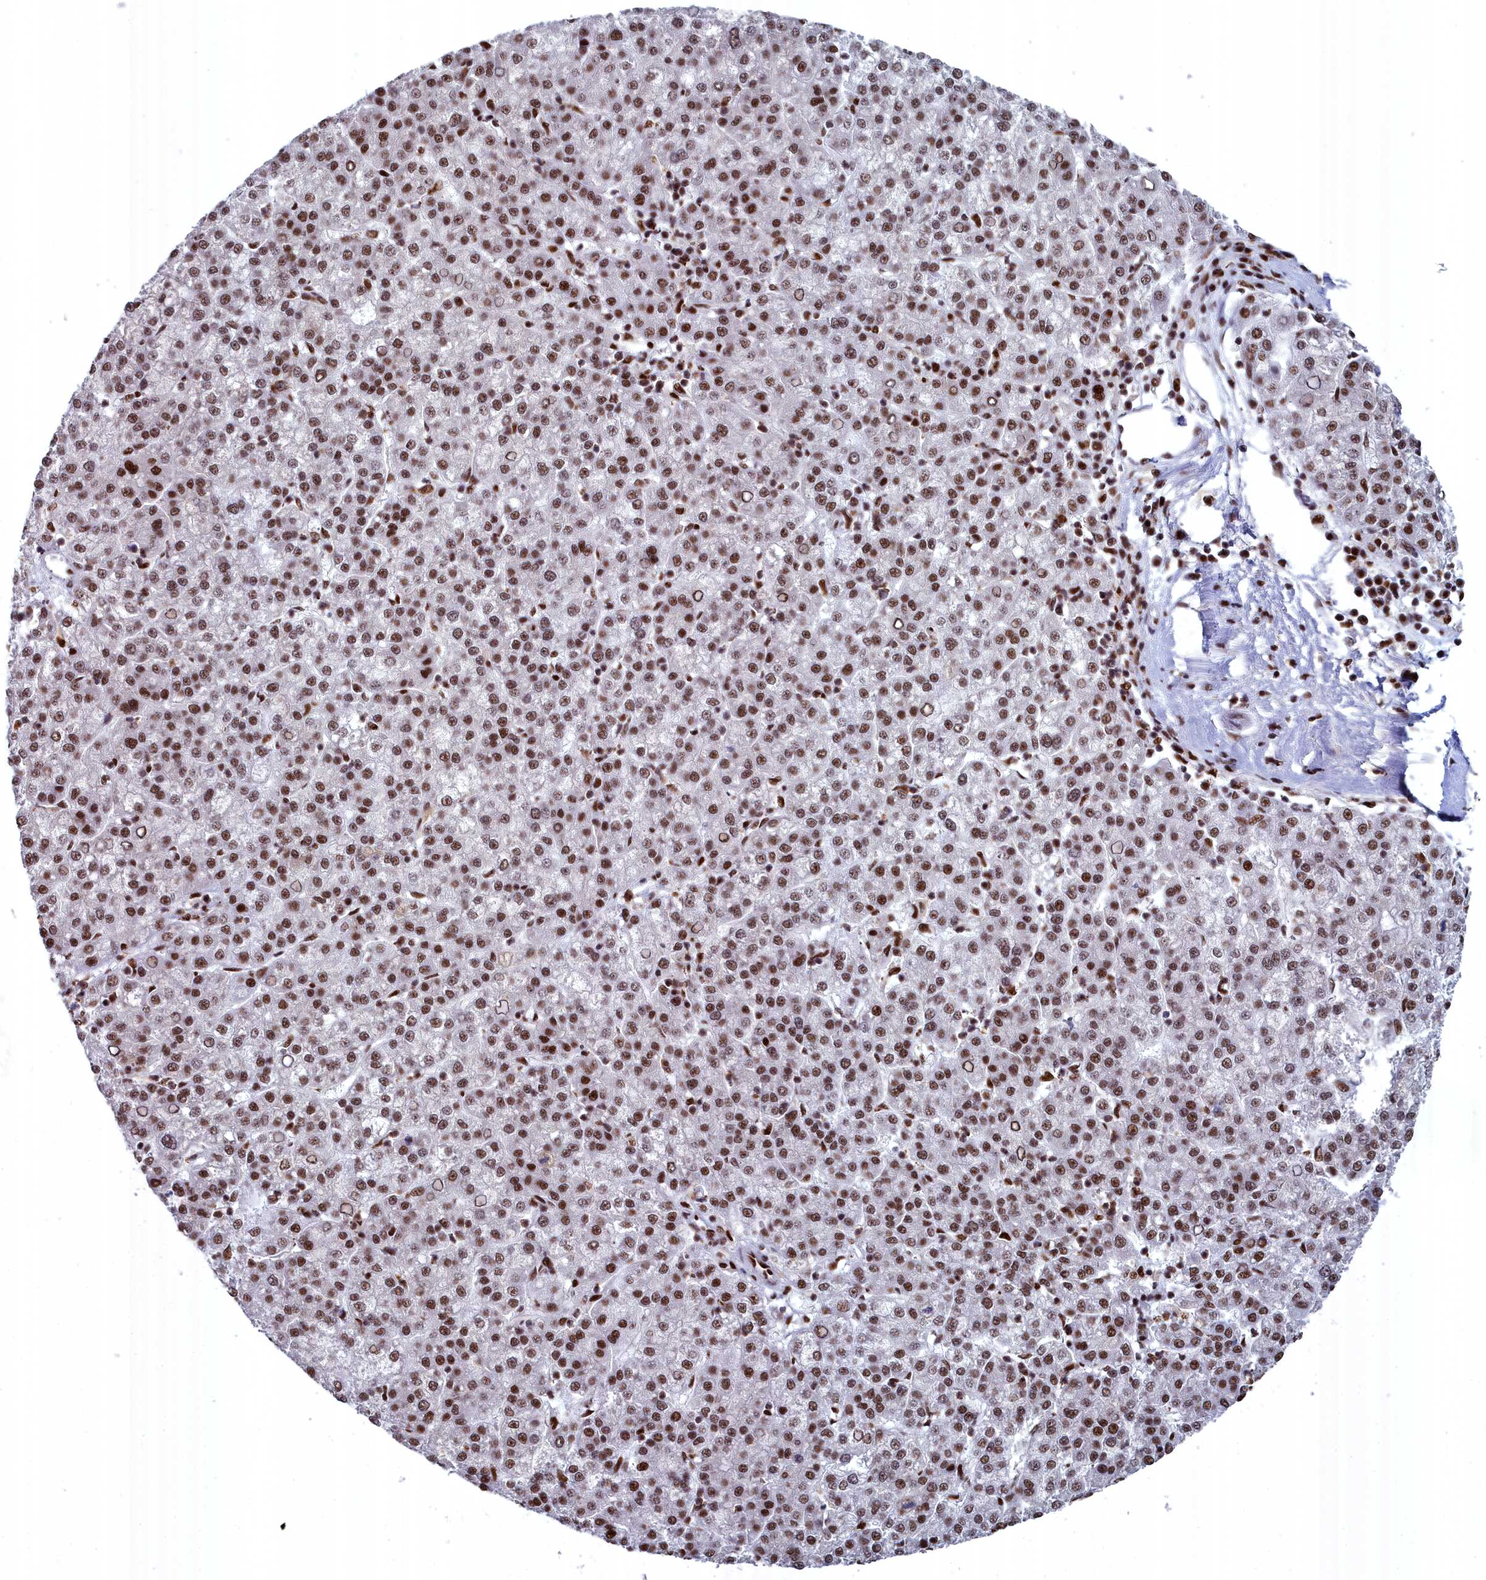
{"staining": {"intensity": "strong", "quantity": ">75%", "location": "nuclear"}, "tissue": "liver cancer", "cell_type": "Tumor cells", "image_type": "cancer", "snomed": [{"axis": "morphology", "description": "Carcinoma, Hepatocellular, NOS"}, {"axis": "topography", "description": "Liver"}], "caption": "Liver cancer stained with immunohistochemistry (IHC) displays strong nuclear staining in approximately >75% of tumor cells.", "gene": "SF3B3", "patient": {"sex": "female", "age": 58}}